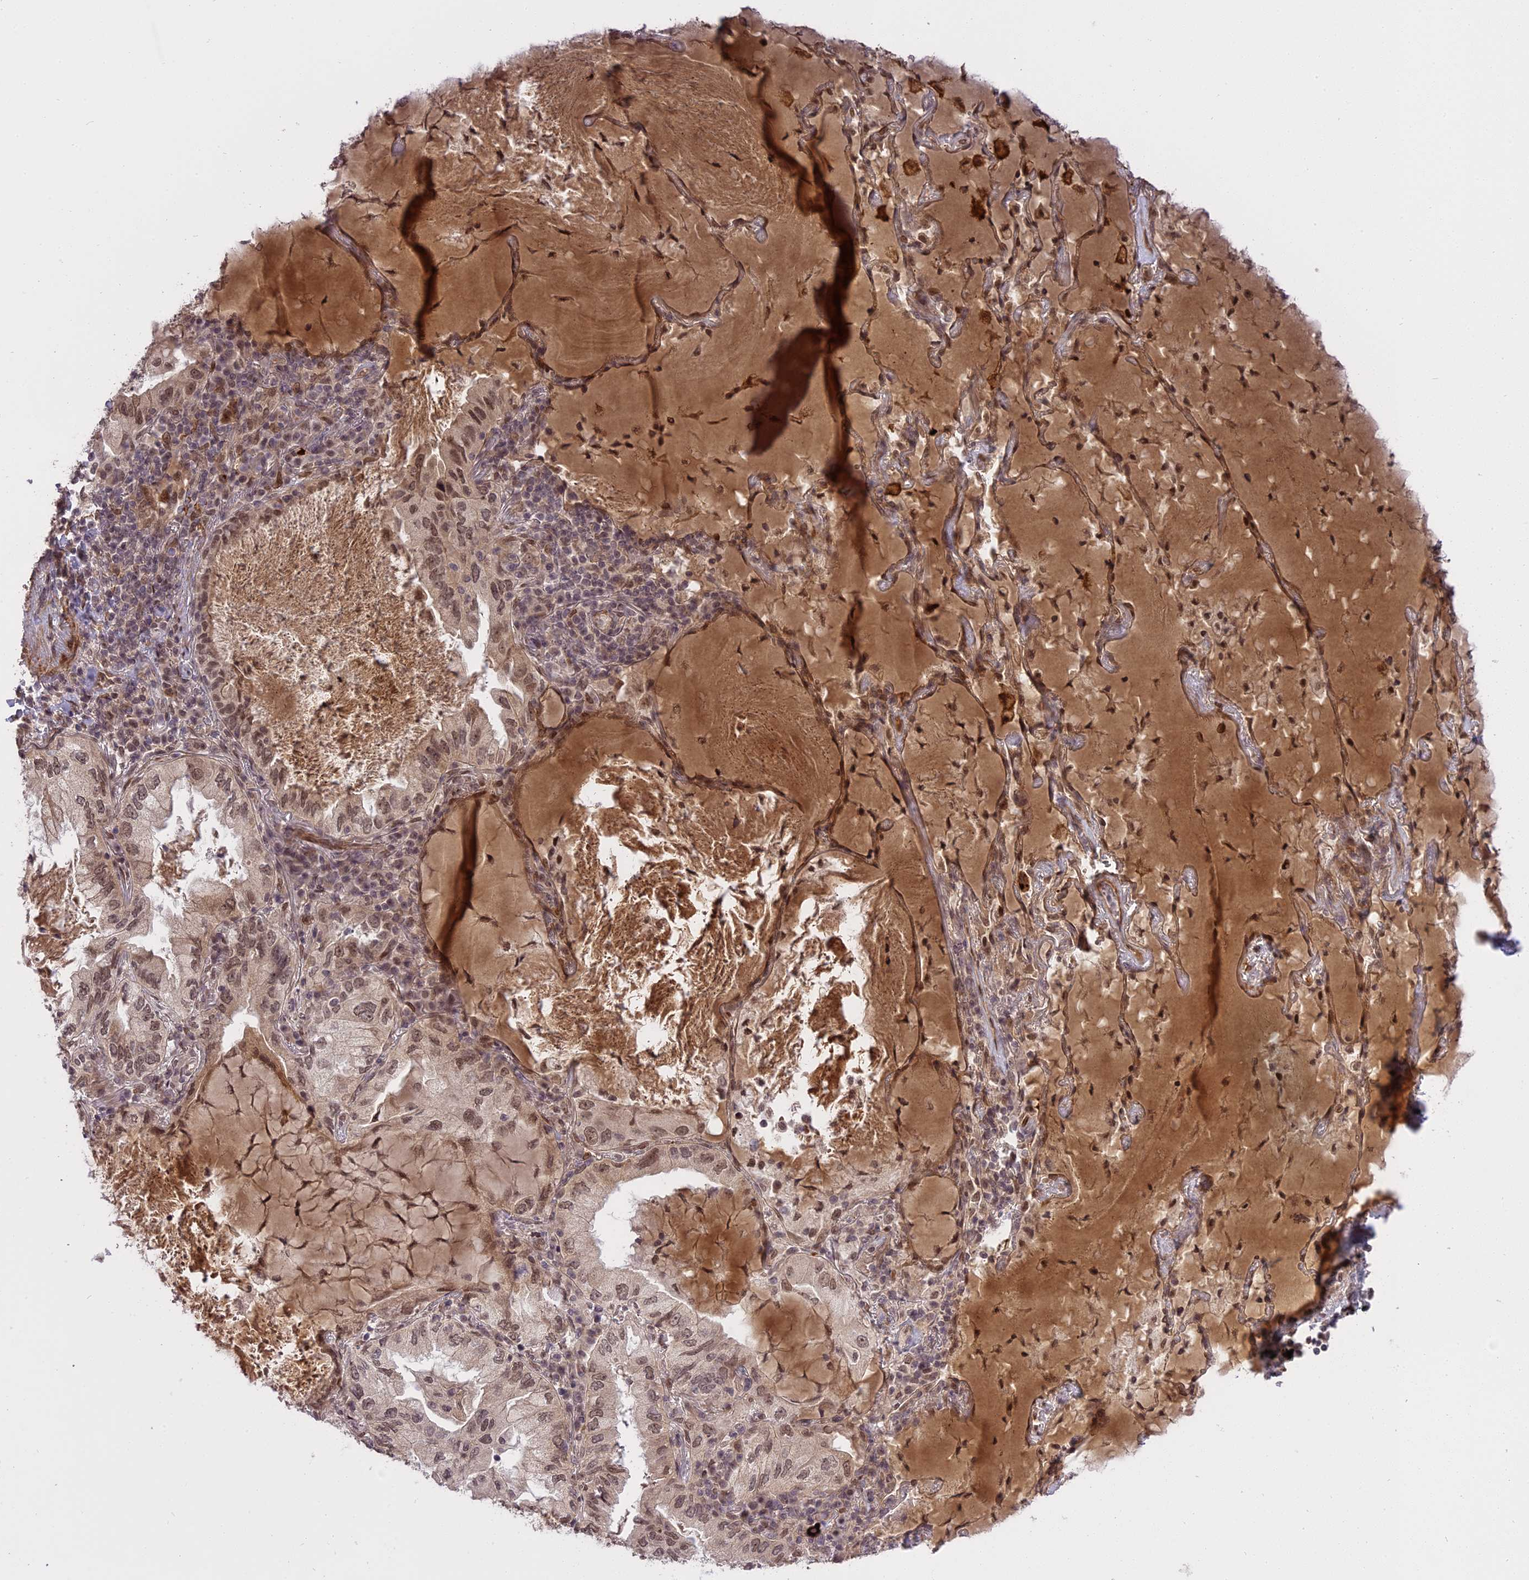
{"staining": {"intensity": "weak", "quantity": ">75%", "location": "nuclear"}, "tissue": "lung cancer", "cell_type": "Tumor cells", "image_type": "cancer", "snomed": [{"axis": "morphology", "description": "Adenocarcinoma, NOS"}, {"axis": "topography", "description": "Lung"}], "caption": "Weak nuclear expression for a protein is seen in about >75% of tumor cells of lung cancer (adenocarcinoma) using immunohistochemistry.", "gene": "PRELID2", "patient": {"sex": "female", "age": 69}}